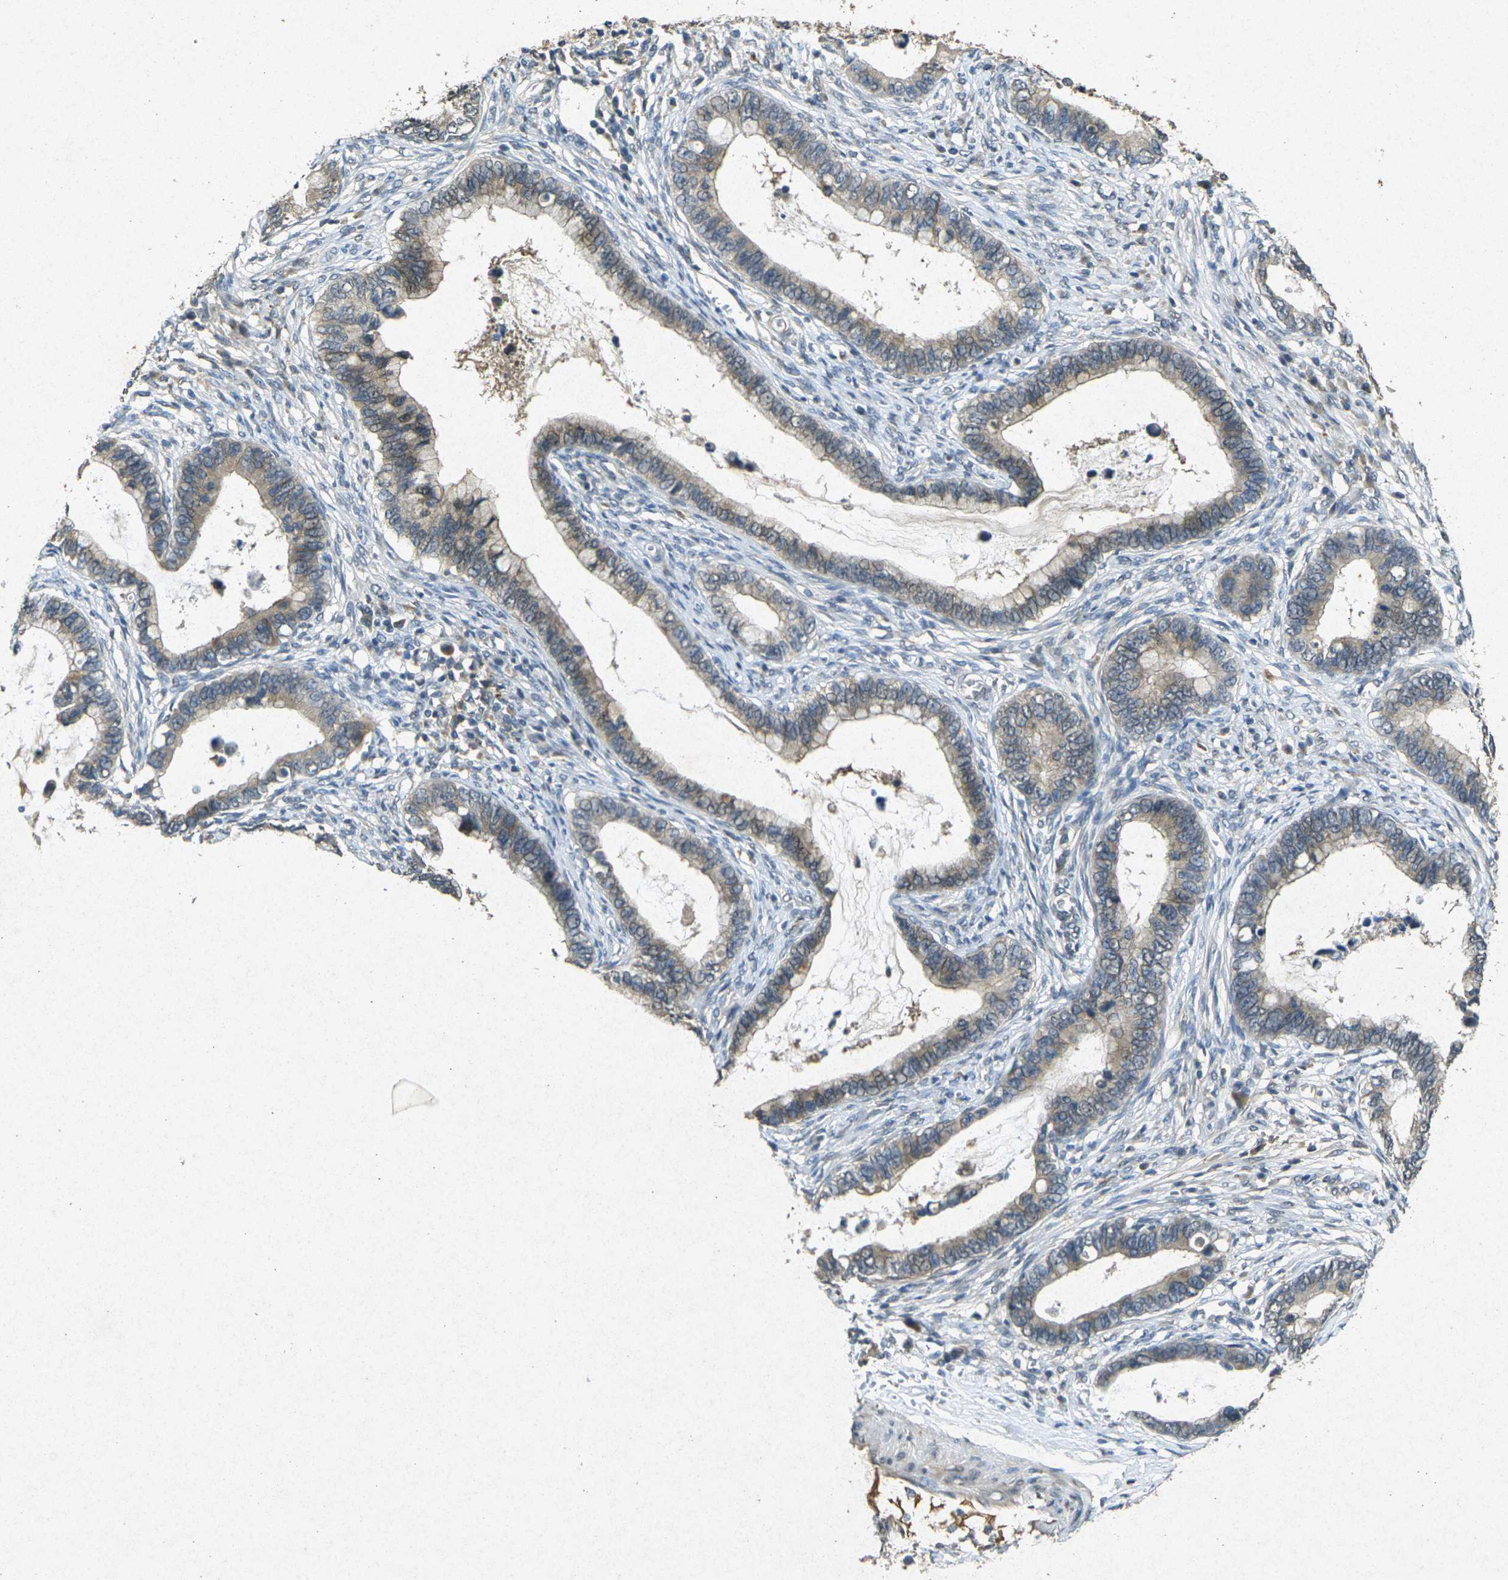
{"staining": {"intensity": "strong", "quantity": "<25%", "location": "cytoplasmic/membranous"}, "tissue": "cervical cancer", "cell_type": "Tumor cells", "image_type": "cancer", "snomed": [{"axis": "morphology", "description": "Adenocarcinoma, NOS"}, {"axis": "topography", "description": "Cervix"}], "caption": "Immunohistochemical staining of human adenocarcinoma (cervical) demonstrates medium levels of strong cytoplasmic/membranous staining in about <25% of tumor cells.", "gene": "RGMA", "patient": {"sex": "female", "age": 44}}